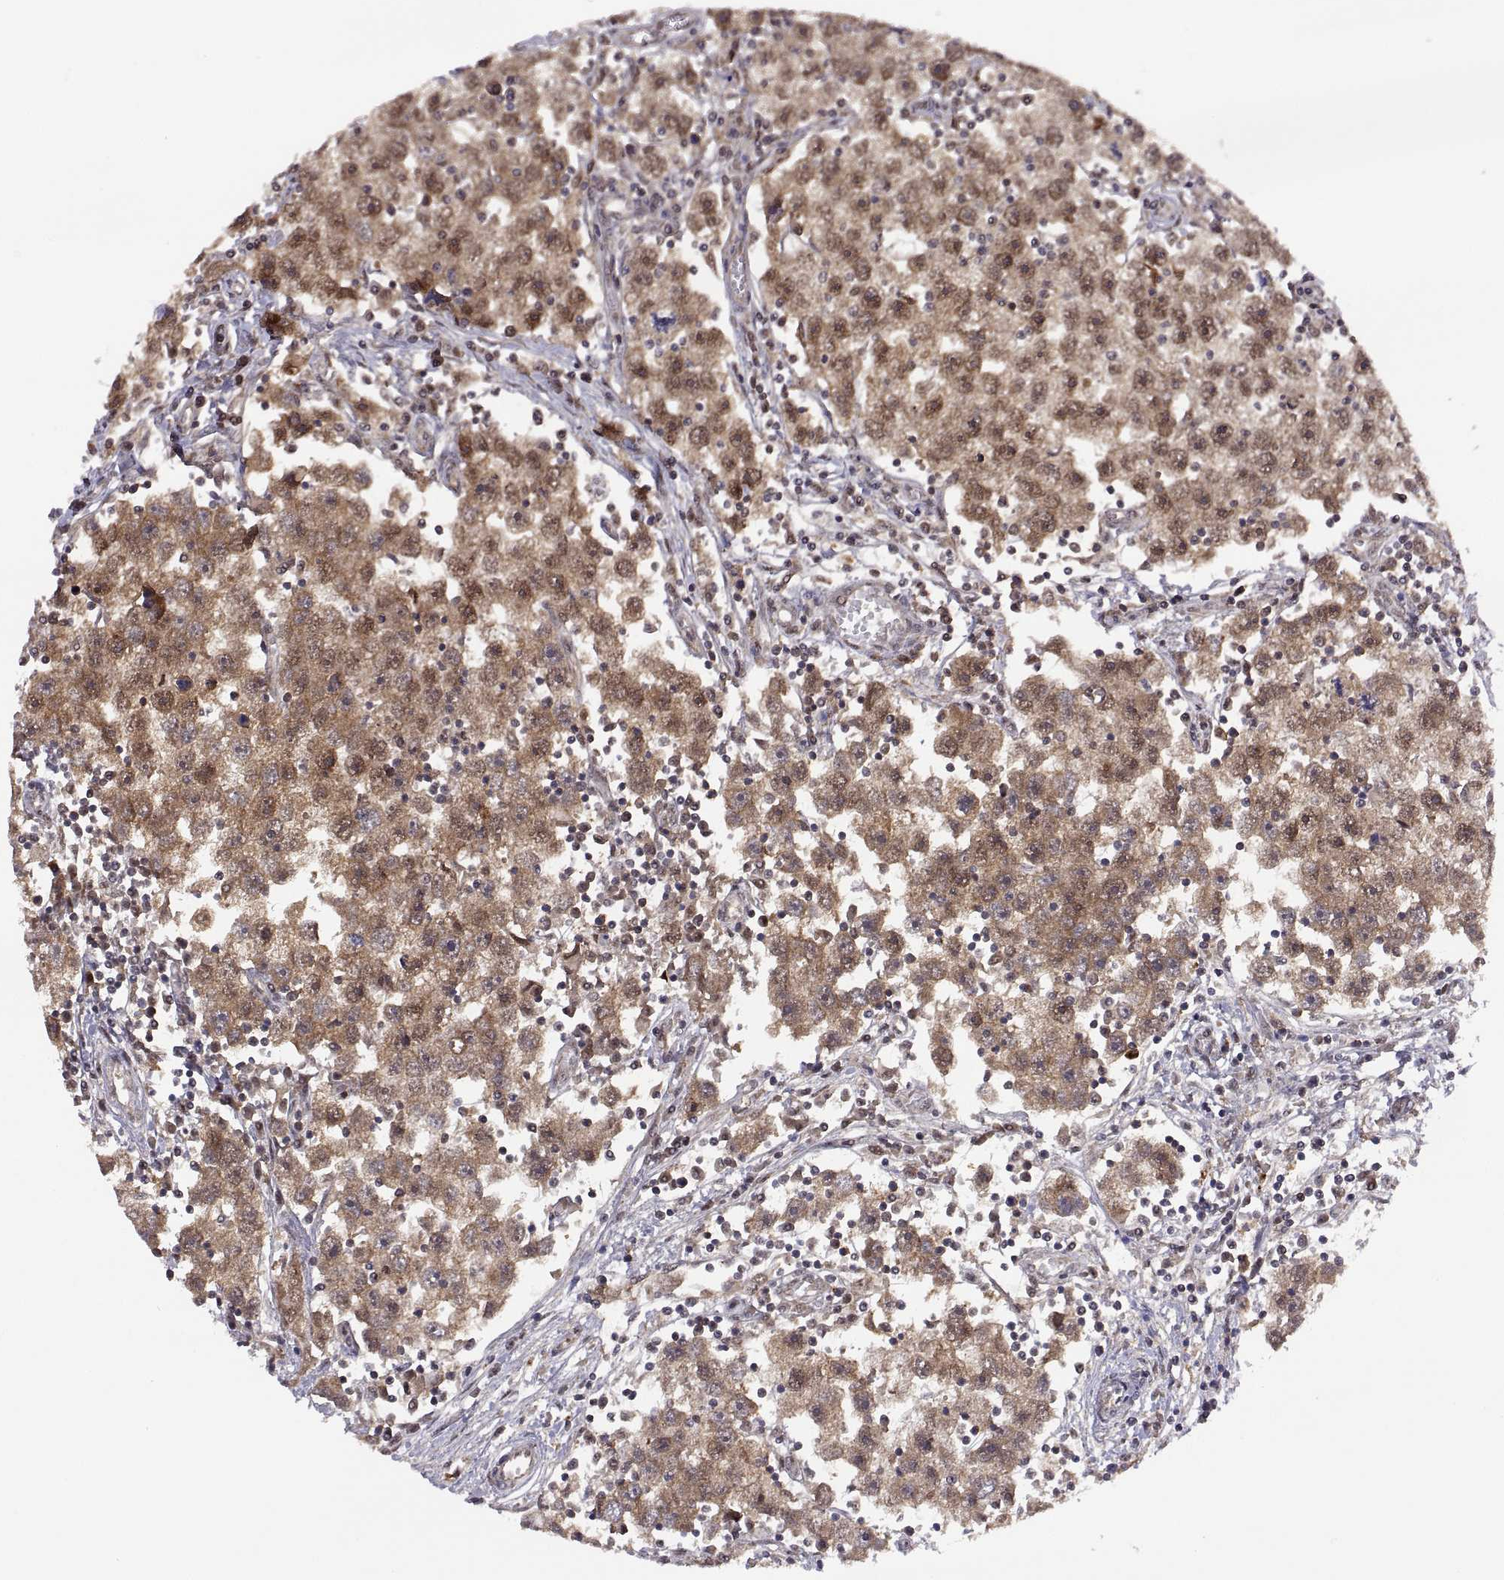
{"staining": {"intensity": "moderate", "quantity": ">75%", "location": "cytoplasmic/membranous"}, "tissue": "testis cancer", "cell_type": "Tumor cells", "image_type": "cancer", "snomed": [{"axis": "morphology", "description": "Seminoma, NOS"}, {"axis": "topography", "description": "Testis"}], "caption": "Immunohistochemical staining of testis cancer shows moderate cytoplasmic/membranous protein expression in about >75% of tumor cells. (brown staining indicates protein expression, while blue staining denotes nuclei).", "gene": "PSMC2", "patient": {"sex": "male", "age": 30}}